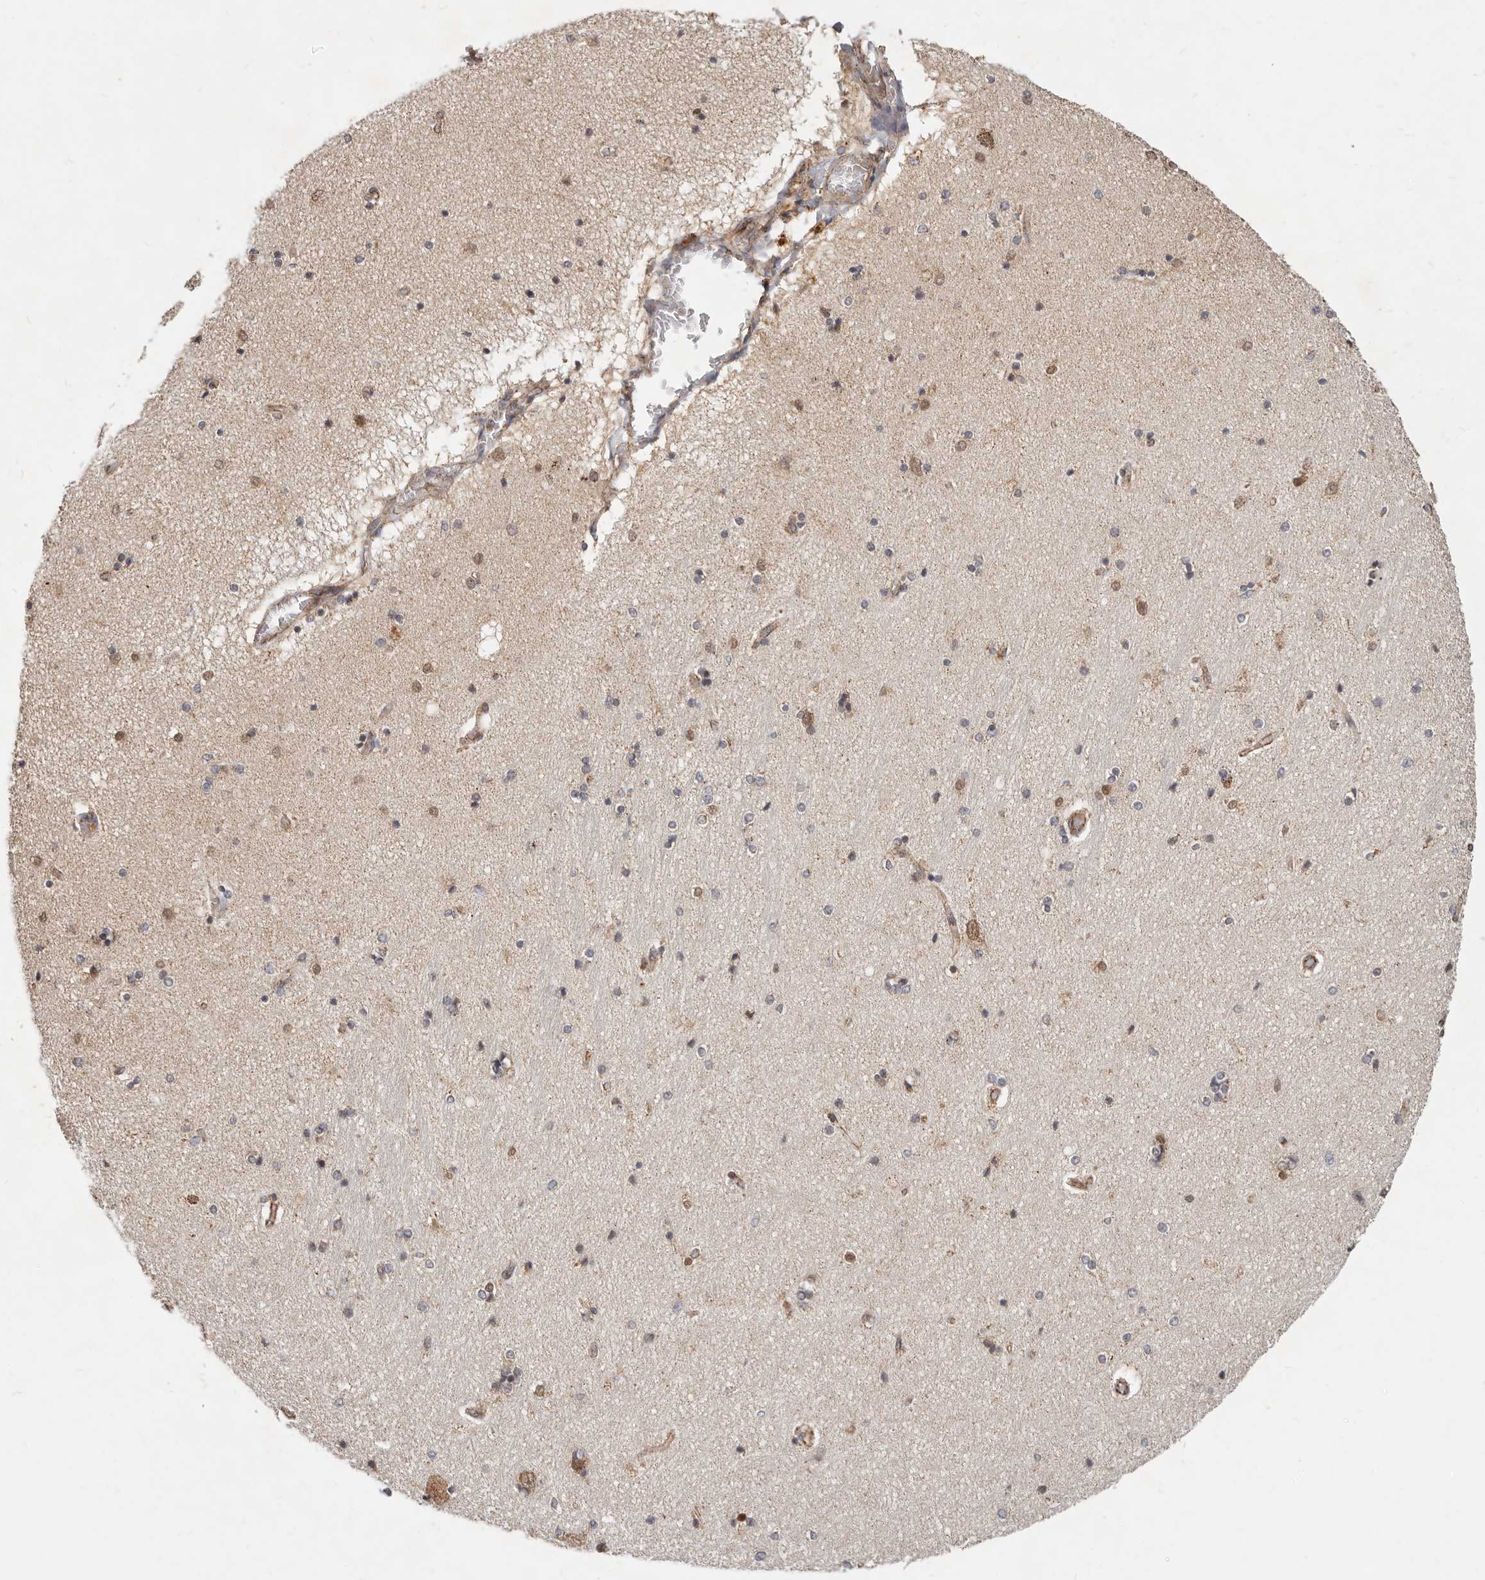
{"staining": {"intensity": "moderate", "quantity": "<25%", "location": "cytoplasmic/membranous"}, "tissue": "hippocampus", "cell_type": "Glial cells", "image_type": "normal", "snomed": [{"axis": "morphology", "description": "Normal tissue, NOS"}, {"axis": "topography", "description": "Hippocampus"}], "caption": "Immunohistochemical staining of normal hippocampus shows low levels of moderate cytoplasmic/membranous expression in about <25% of glial cells. (Stains: DAB in brown, nuclei in blue, Microscopy: brightfield microscopy at high magnification).", "gene": "USP49", "patient": {"sex": "female", "age": 54}}